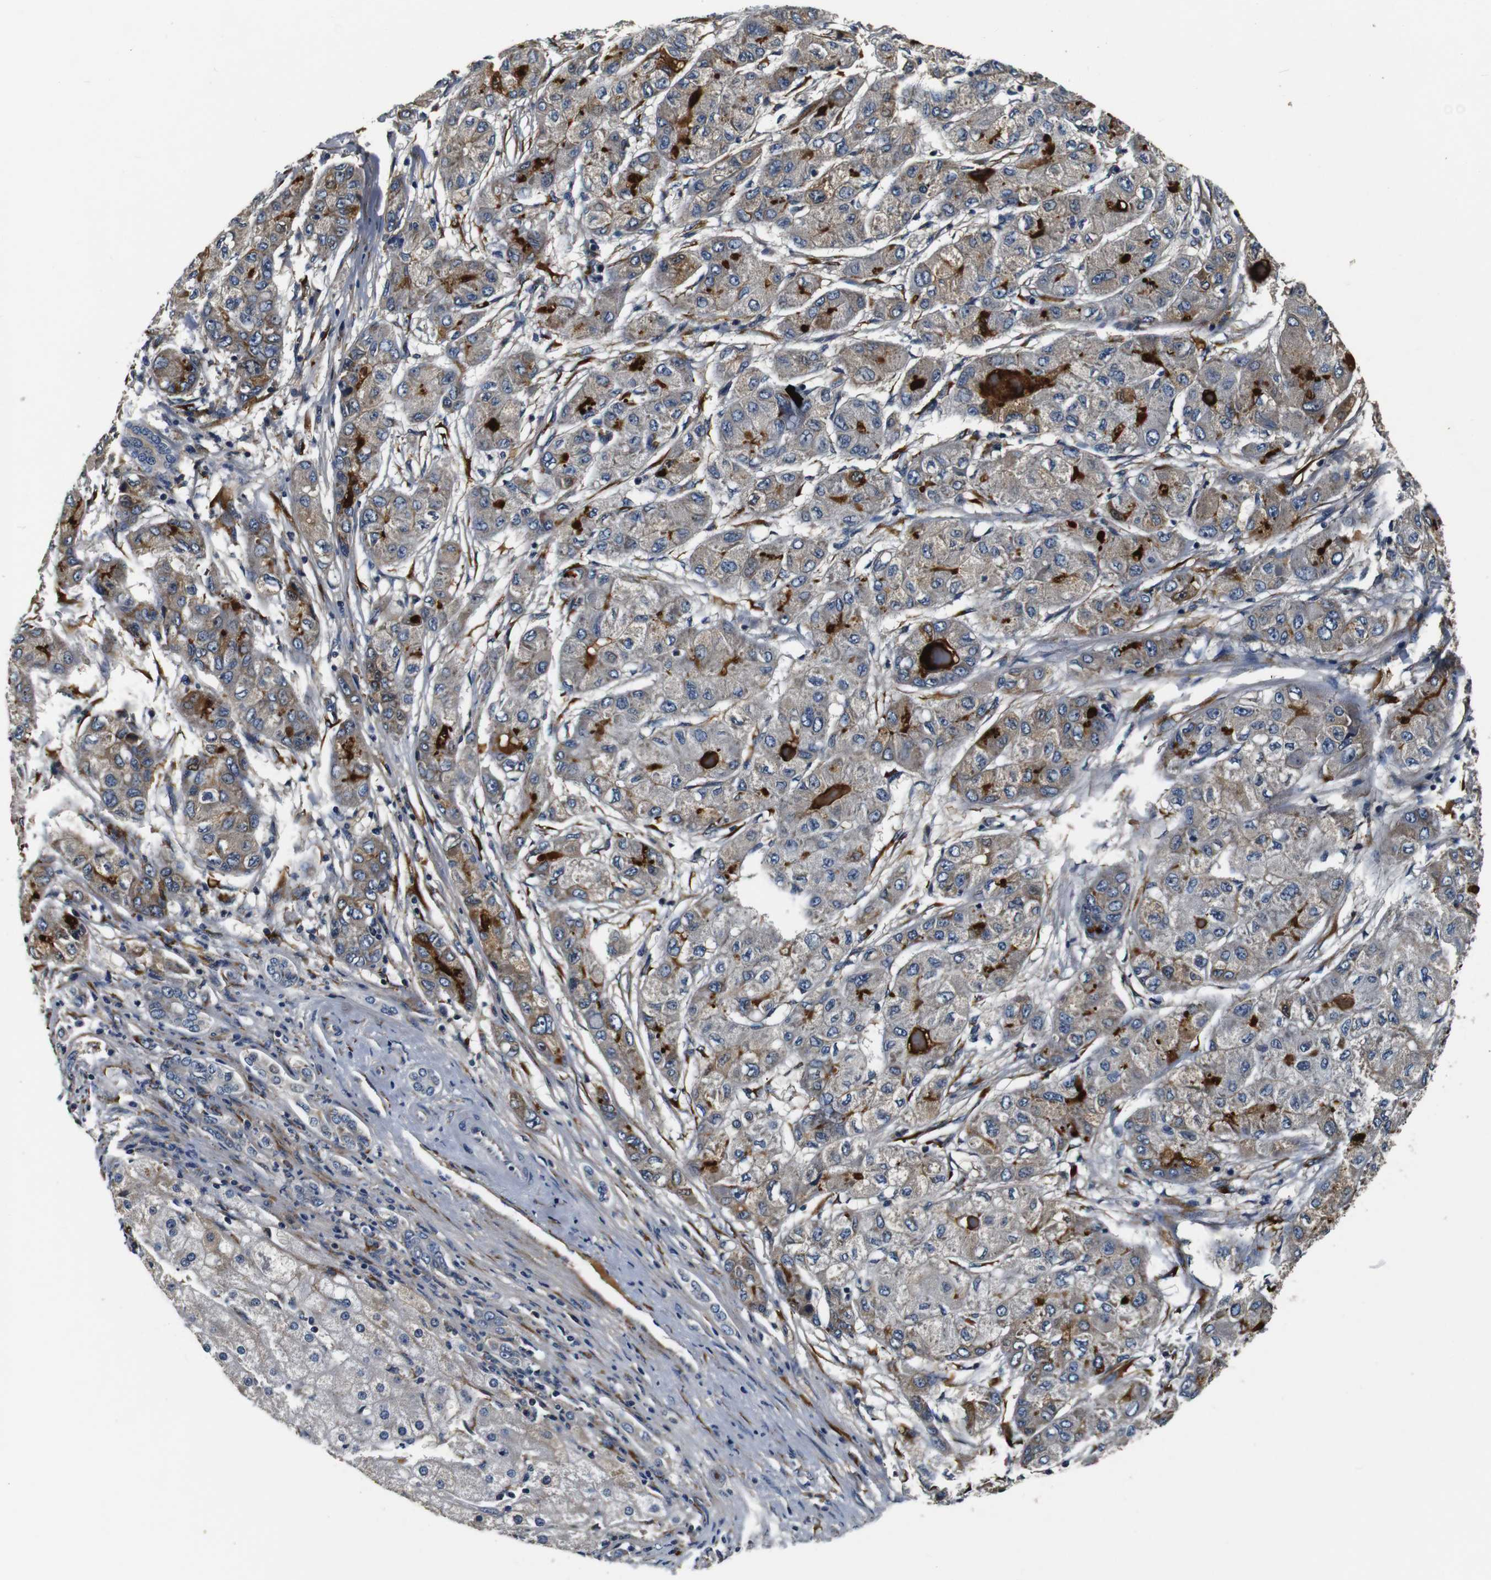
{"staining": {"intensity": "weak", "quantity": "<25%", "location": "cytoplasmic/membranous"}, "tissue": "liver cancer", "cell_type": "Tumor cells", "image_type": "cancer", "snomed": [{"axis": "morphology", "description": "Carcinoma, Hepatocellular, NOS"}, {"axis": "topography", "description": "Liver"}], "caption": "Immunohistochemical staining of liver hepatocellular carcinoma exhibits no significant expression in tumor cells.", "gene": "COL1A1", "patient": {"sex": "male", "age": 80}}